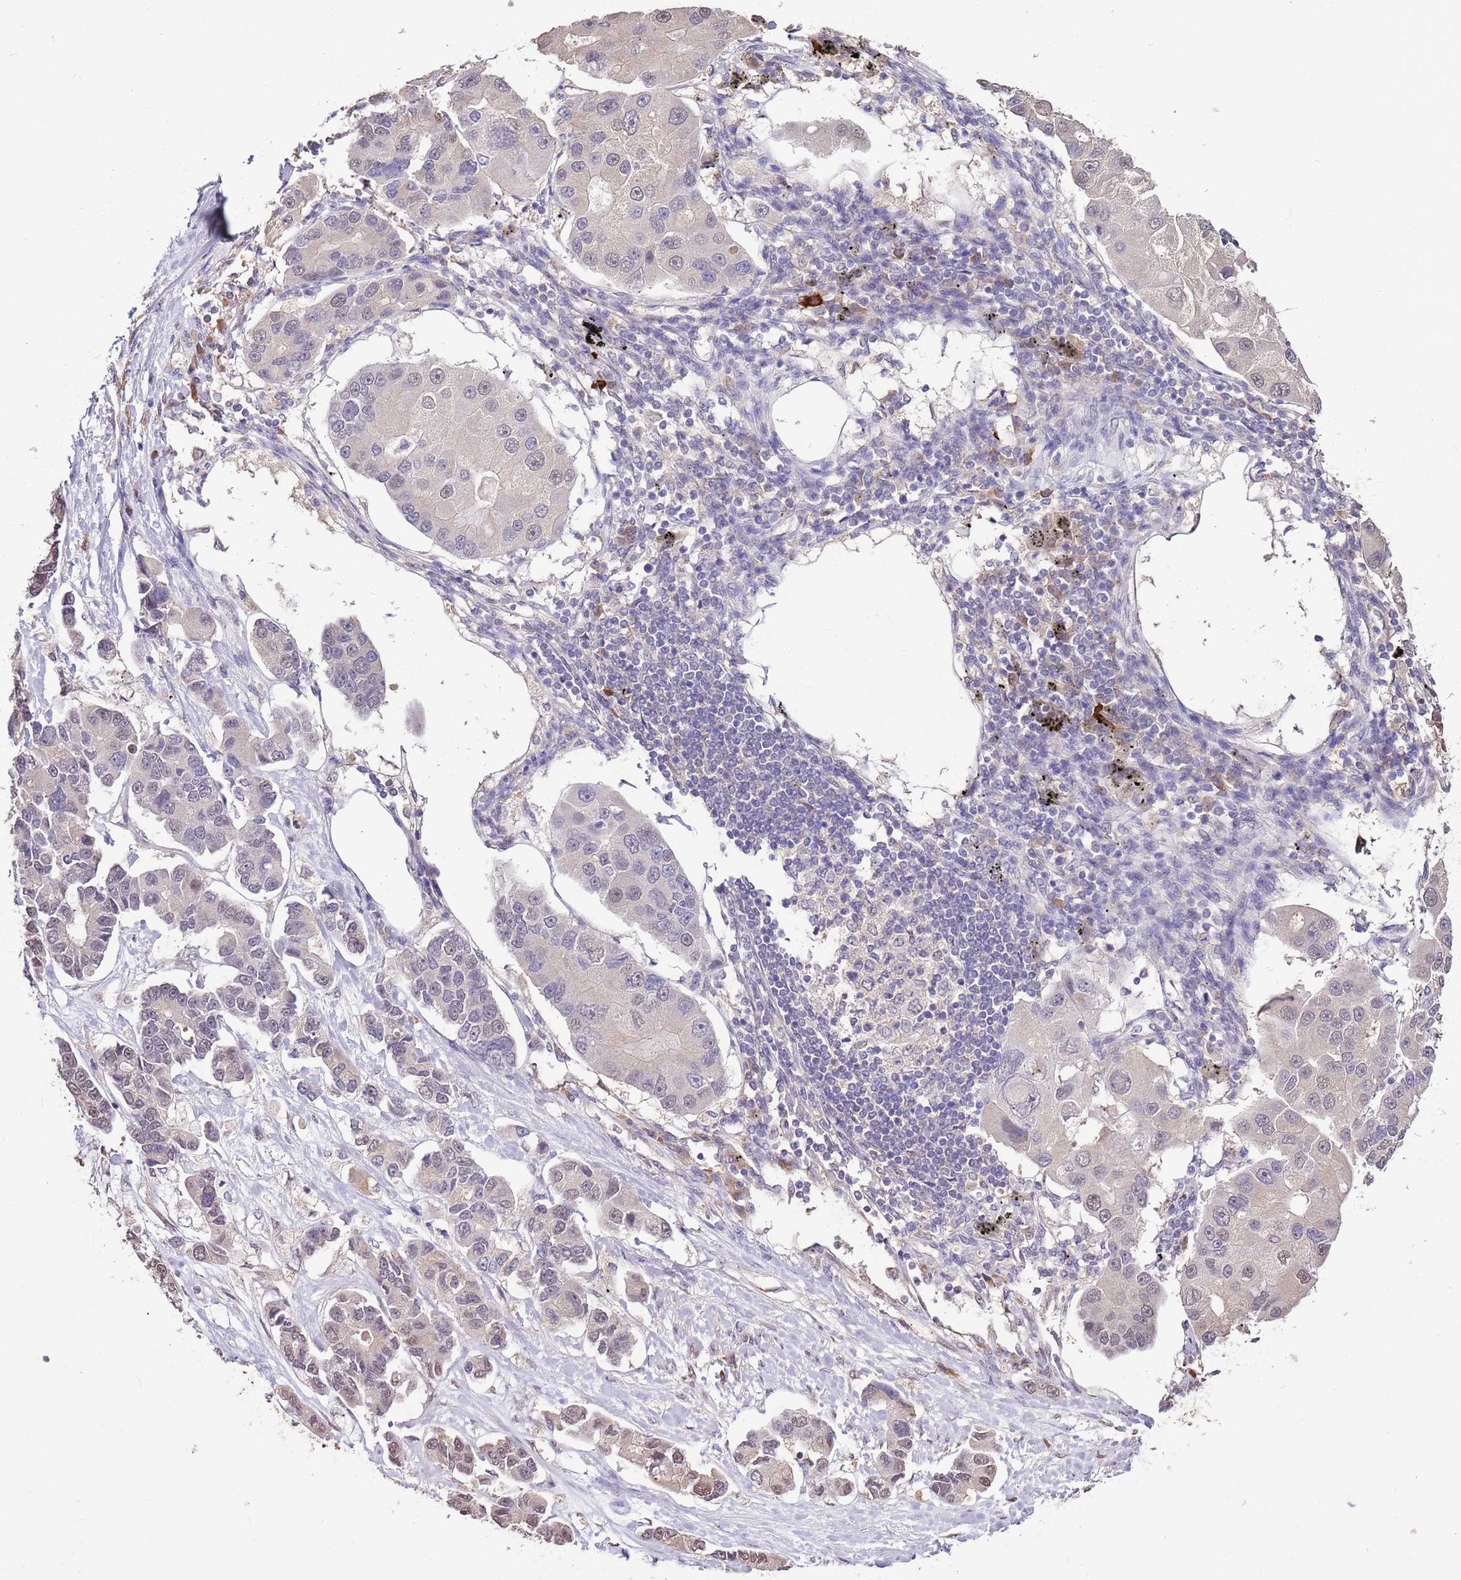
{"staining": {"intensity": "negative", "quantity": "none", "location": "none"}, "tissue": "lung cancer", "cell_type": "Tumor cells", "image_type": "cancer", "snomed": [{"axis": "morphology", "description": "Adenocarcinoma, NOS"}, {"axis": "topography", "description": "Lung"}], "caption": "This is a photomicrograph of IHC staining of lung cancer, which shows no staining in tumor cells.", "gene": "BBS5", "patient": {"sex": "female", "age": 54}}